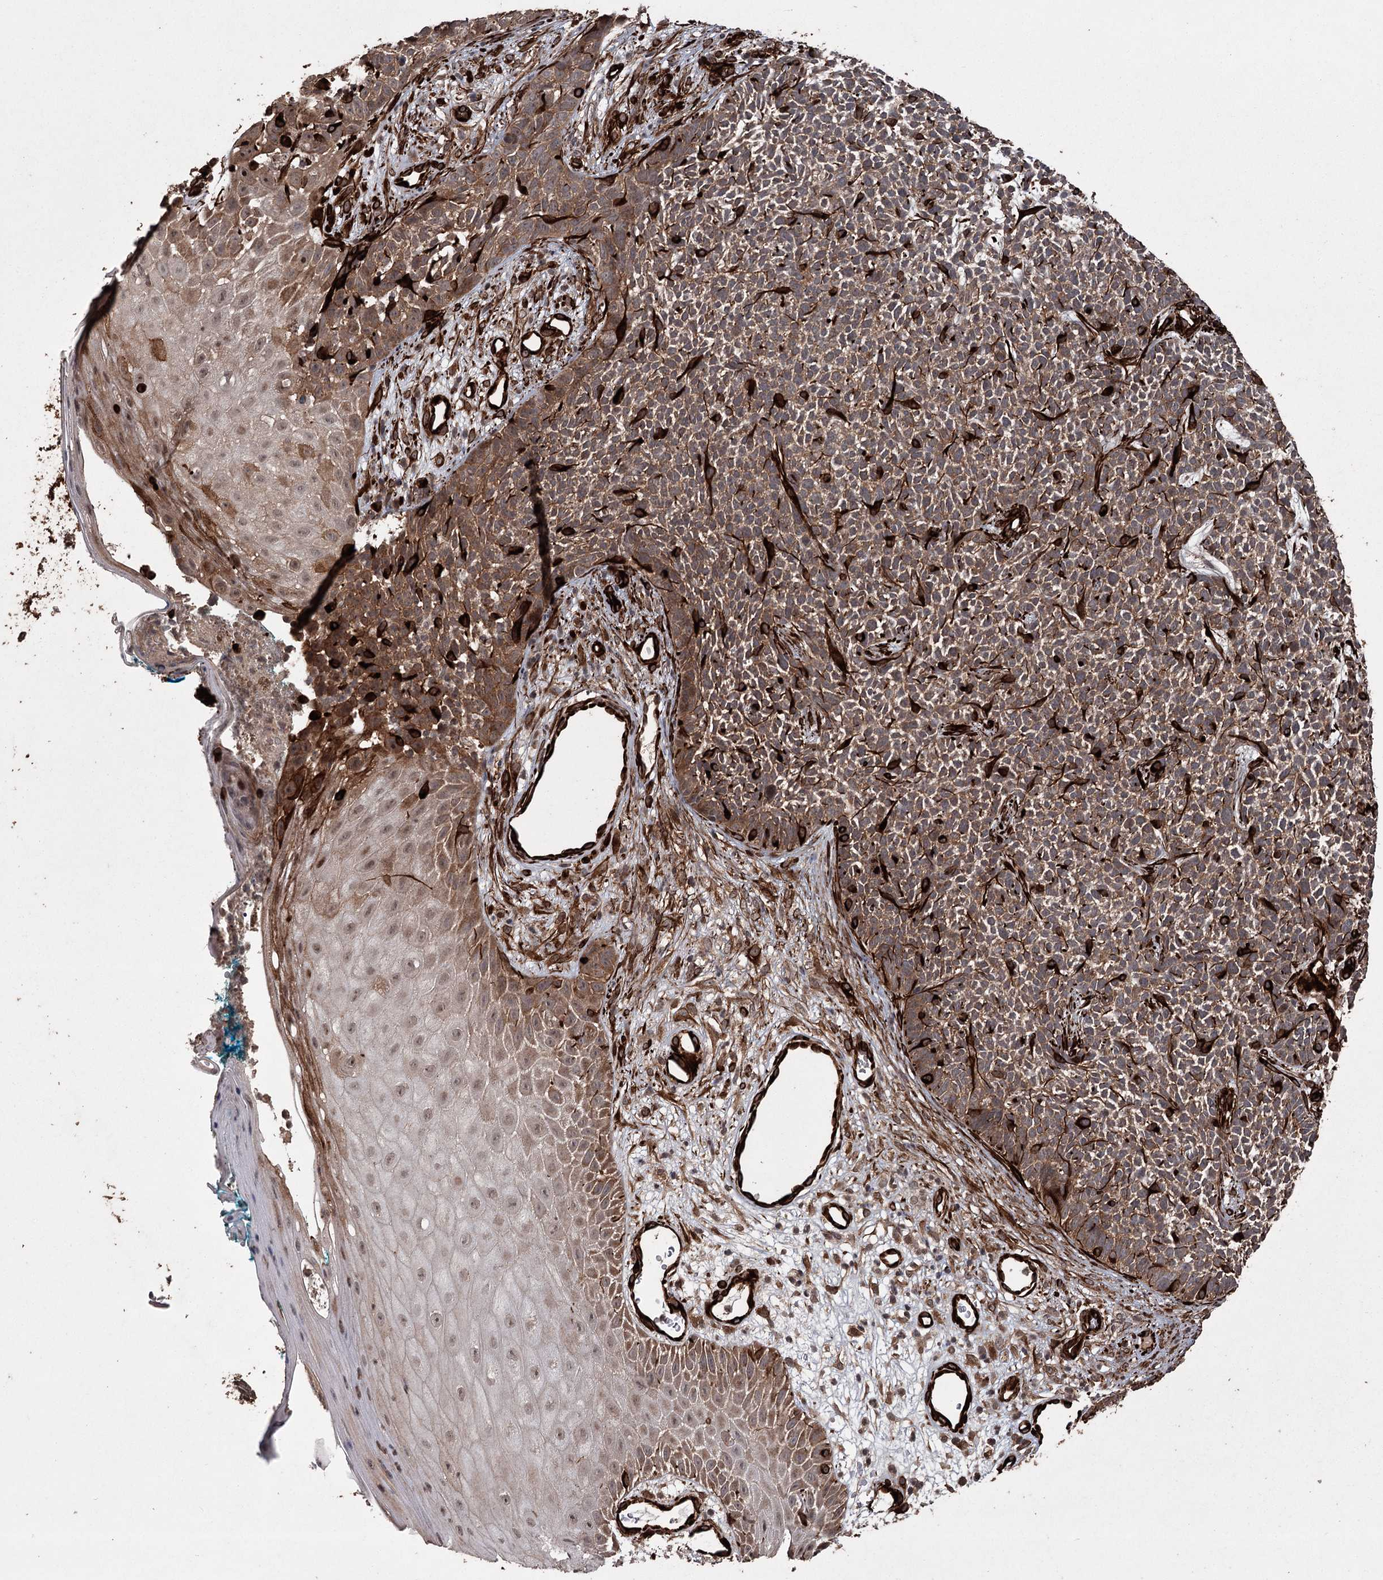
{"staining": {"intensity": "moderate", "quantity": ">75%", "location": "cytoplasmic/membranous"}, "tissue": "skin cancer", "cell_type": "Tumor cells", "image_type": "cancer", "snomed": [{"axis": "morphology", "description": "Basal cell carcinoma"}, {"axis": "topography", "description": "Skin"}], "caption": "IHC photomicrograph of human skin cancer (basal cell carcinoma) stained for a protein (brown), which shows medium levels of moderate cytoplasmic/membranous expression in about >75% of tumor cells.", "gene": "RPAP3", "patient": {"sex": "female", "age": 84}}